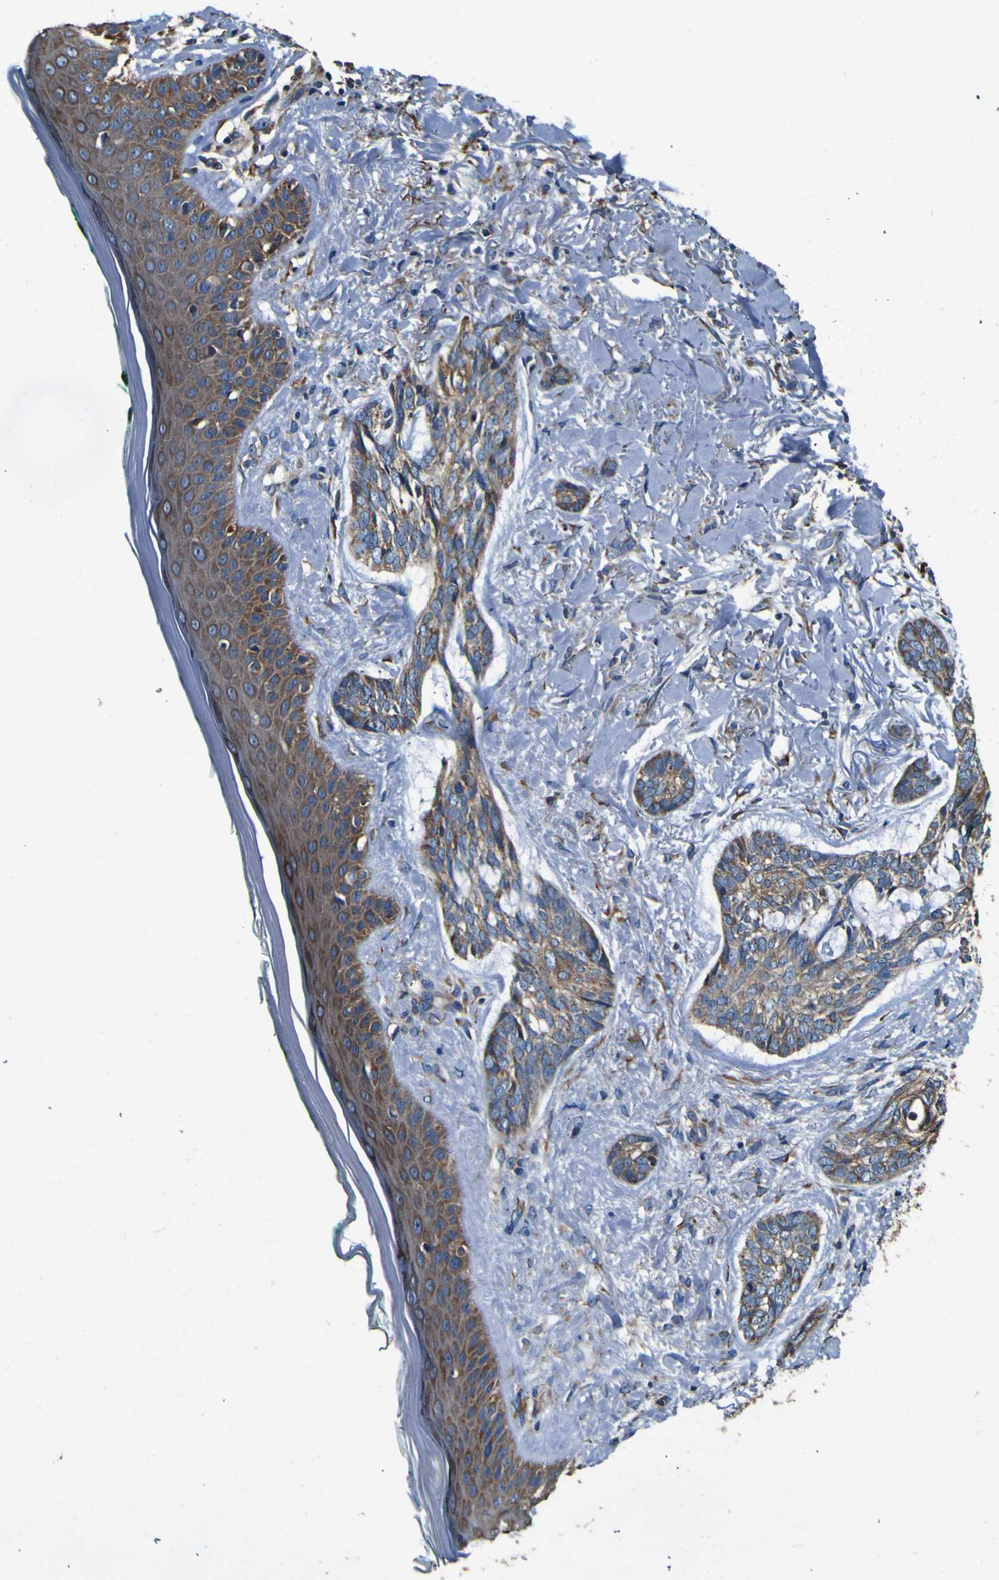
{"staining": {"intensity": "weak", "quantity": ">75%", "location": "cytoplasmic/membranous"}, "tissue": "skin cancer", "cell_type": "Tumor cells", "image_type": "cancer", "snomed": [{"axis": "morphology", "description": "Basal cell carcinoma"}, {"axis": "topography", "description": "Skin"}], "caption": "This histopathology image reveals IHC staining of skin cancer, with low weak cytoplasmic/membranous positivity in approximately >75% of tumor cells.", "gene": "INPP5A", "patient": {"sex": "male", "age": 43}}